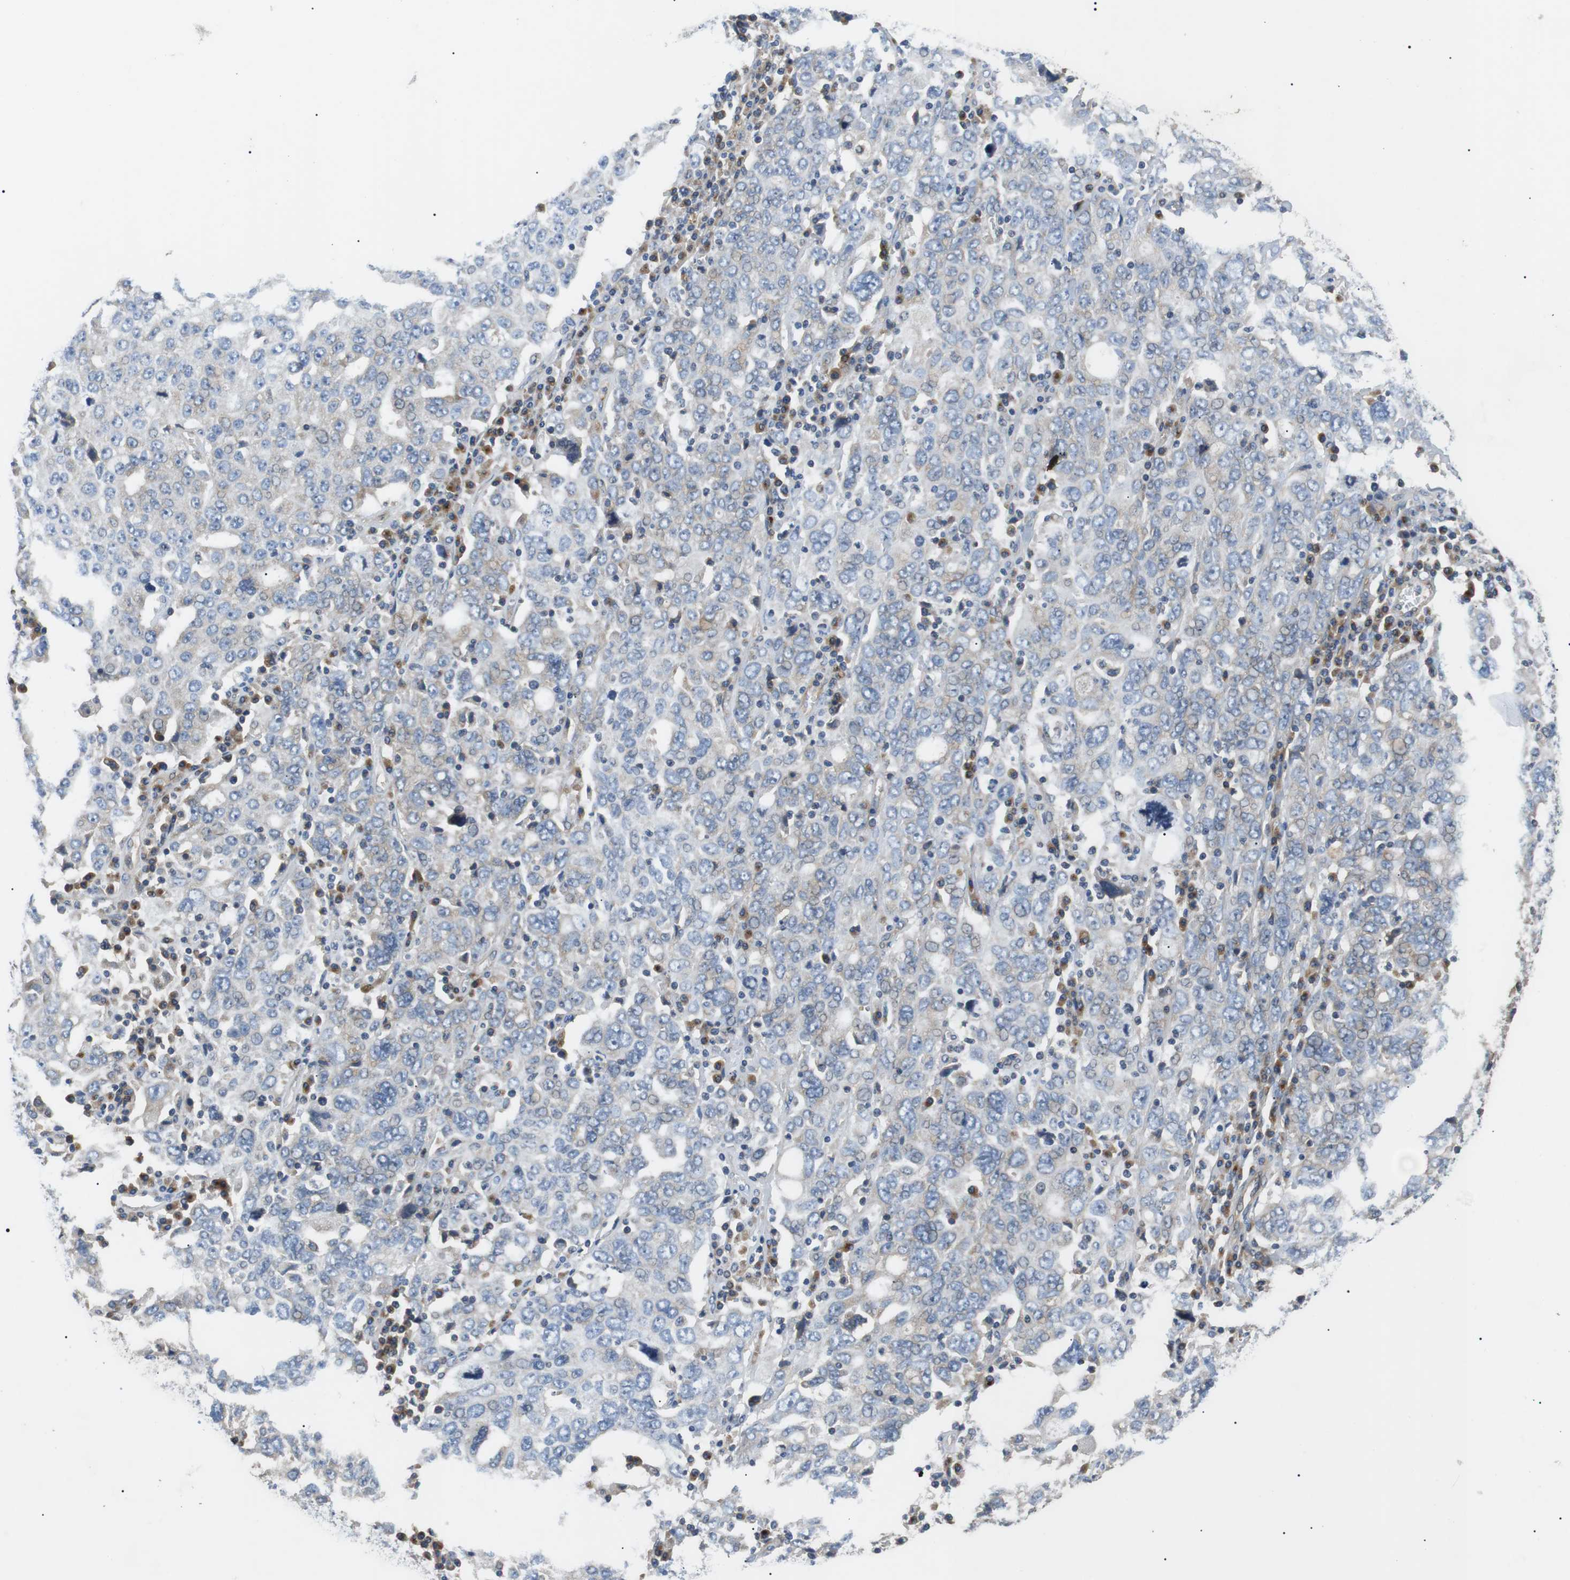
{"staining": {"intensity": "negative", "quantity": "none", "location": "none"}, "tissue": "ovarian cancer", "cell_type": "Tumor cells", "image_type": "cancer", "snomed": [{"axis": "morphology", "description": "Carcinoma, endometroid"}, {"axis": "topography", "description": "Ovary"}], "caption": "A micrograph of human ovarian endometroid carcinoma is negative for staining in tumor cells. The staining is performed using DAB (3,3'-diaminobenzidine) brown chromogen with nuclei counter-stained in using hematoxylin.", "gene": "DIPK1A", "patient": {"sex": "female", "age": 62}}